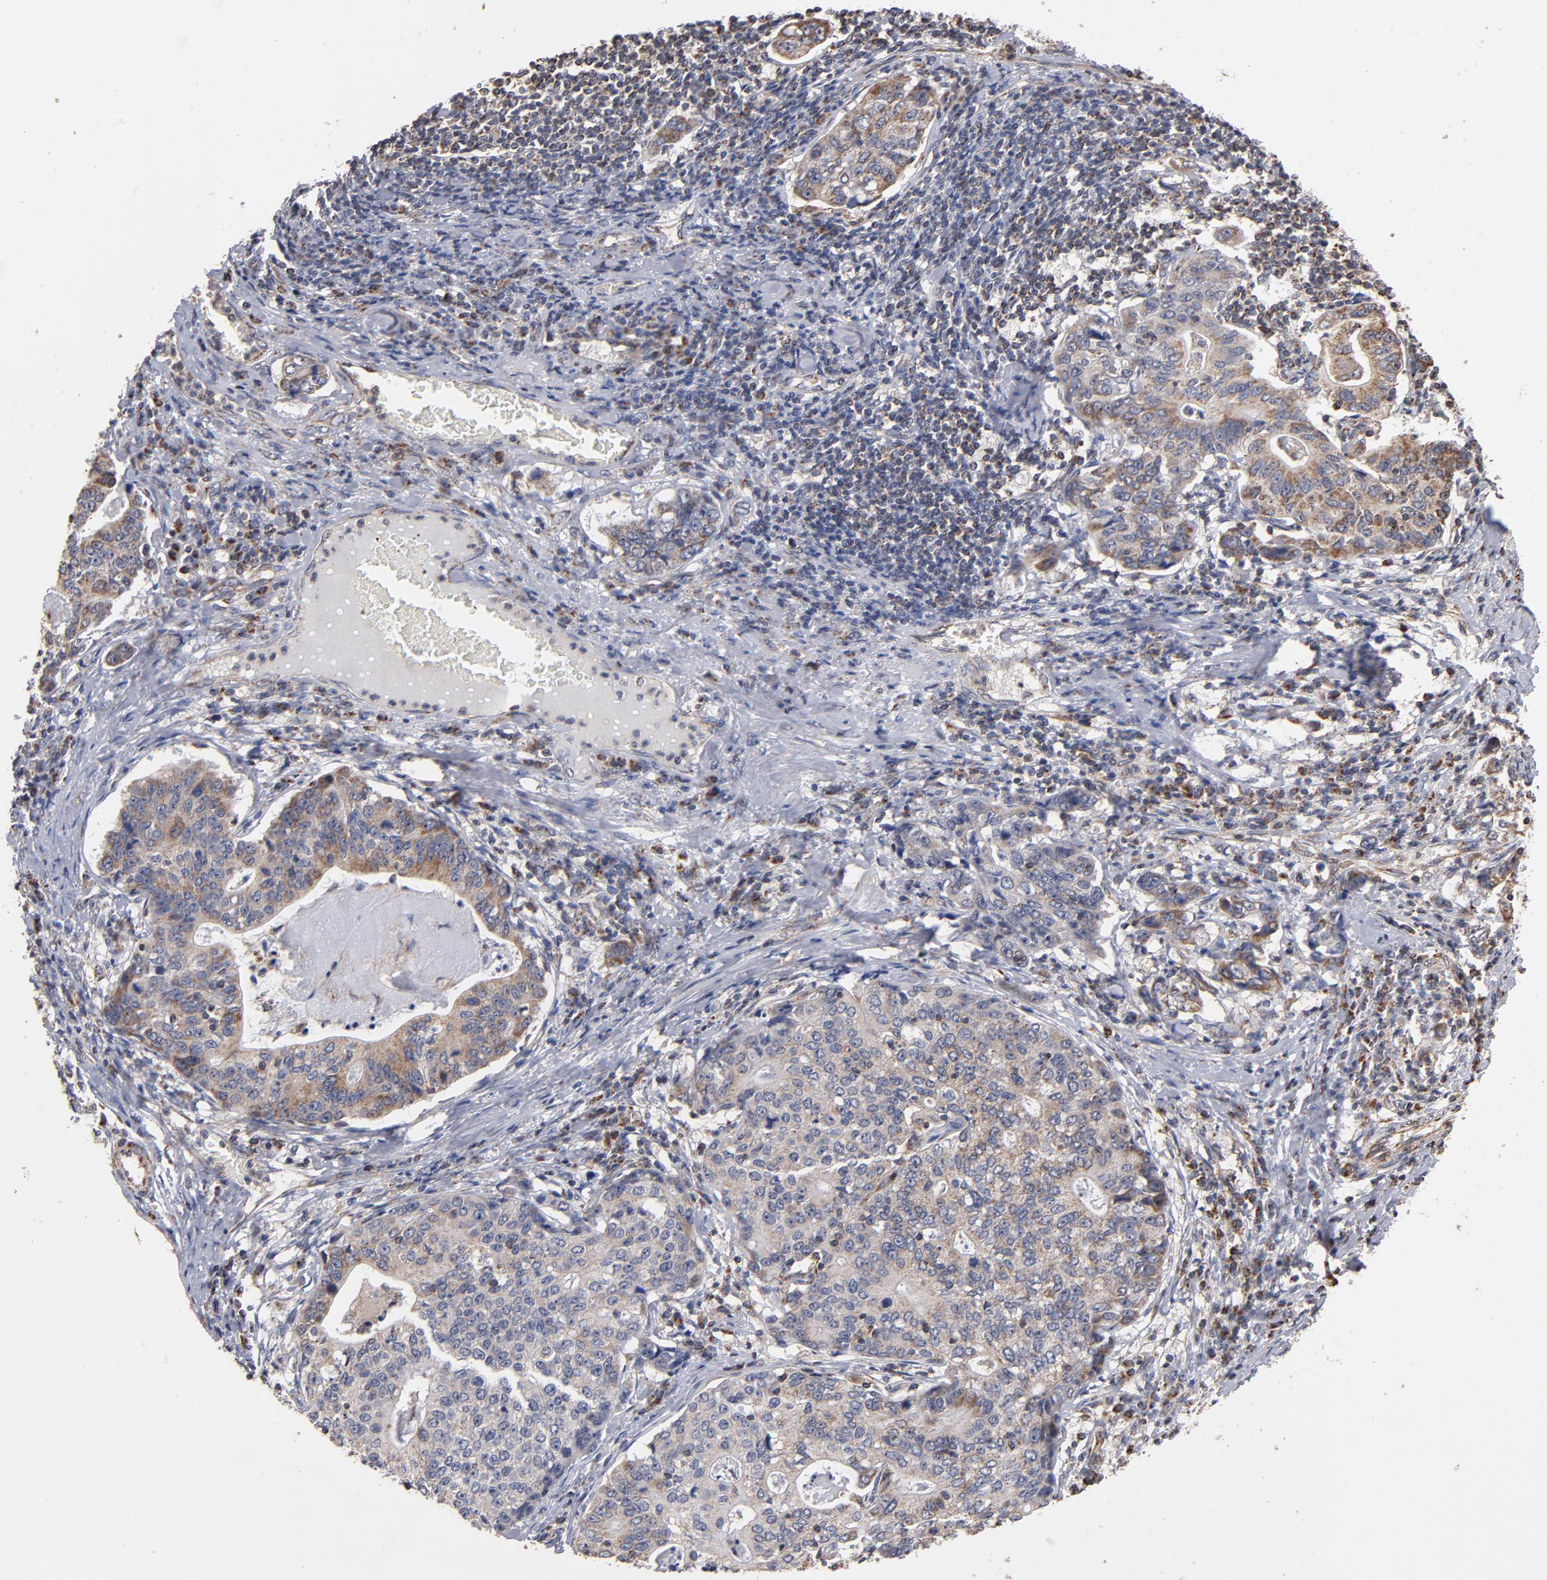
{"staining": {"intensity": "moderate", "quantity": ">75%", "location": "cytoplasmic/membranous"}, "tissue": "stomach cancer", "cell_type": "Tumor cells", "image_type": "cancer", "snomed": [{"axis": "morphology", "description": "Adenocarcinoma, NOS"}, {"axis": "topography", "description": "Esophagus"}, {"axis": "topography", "description": "Stomach"}], "caption": "Human stomach adenocarcinoma stained with a protein marker displays moderate staining in tumor cells.", "gene": "MIPOL1", "patient": {"sex": "male", "age": 74}}